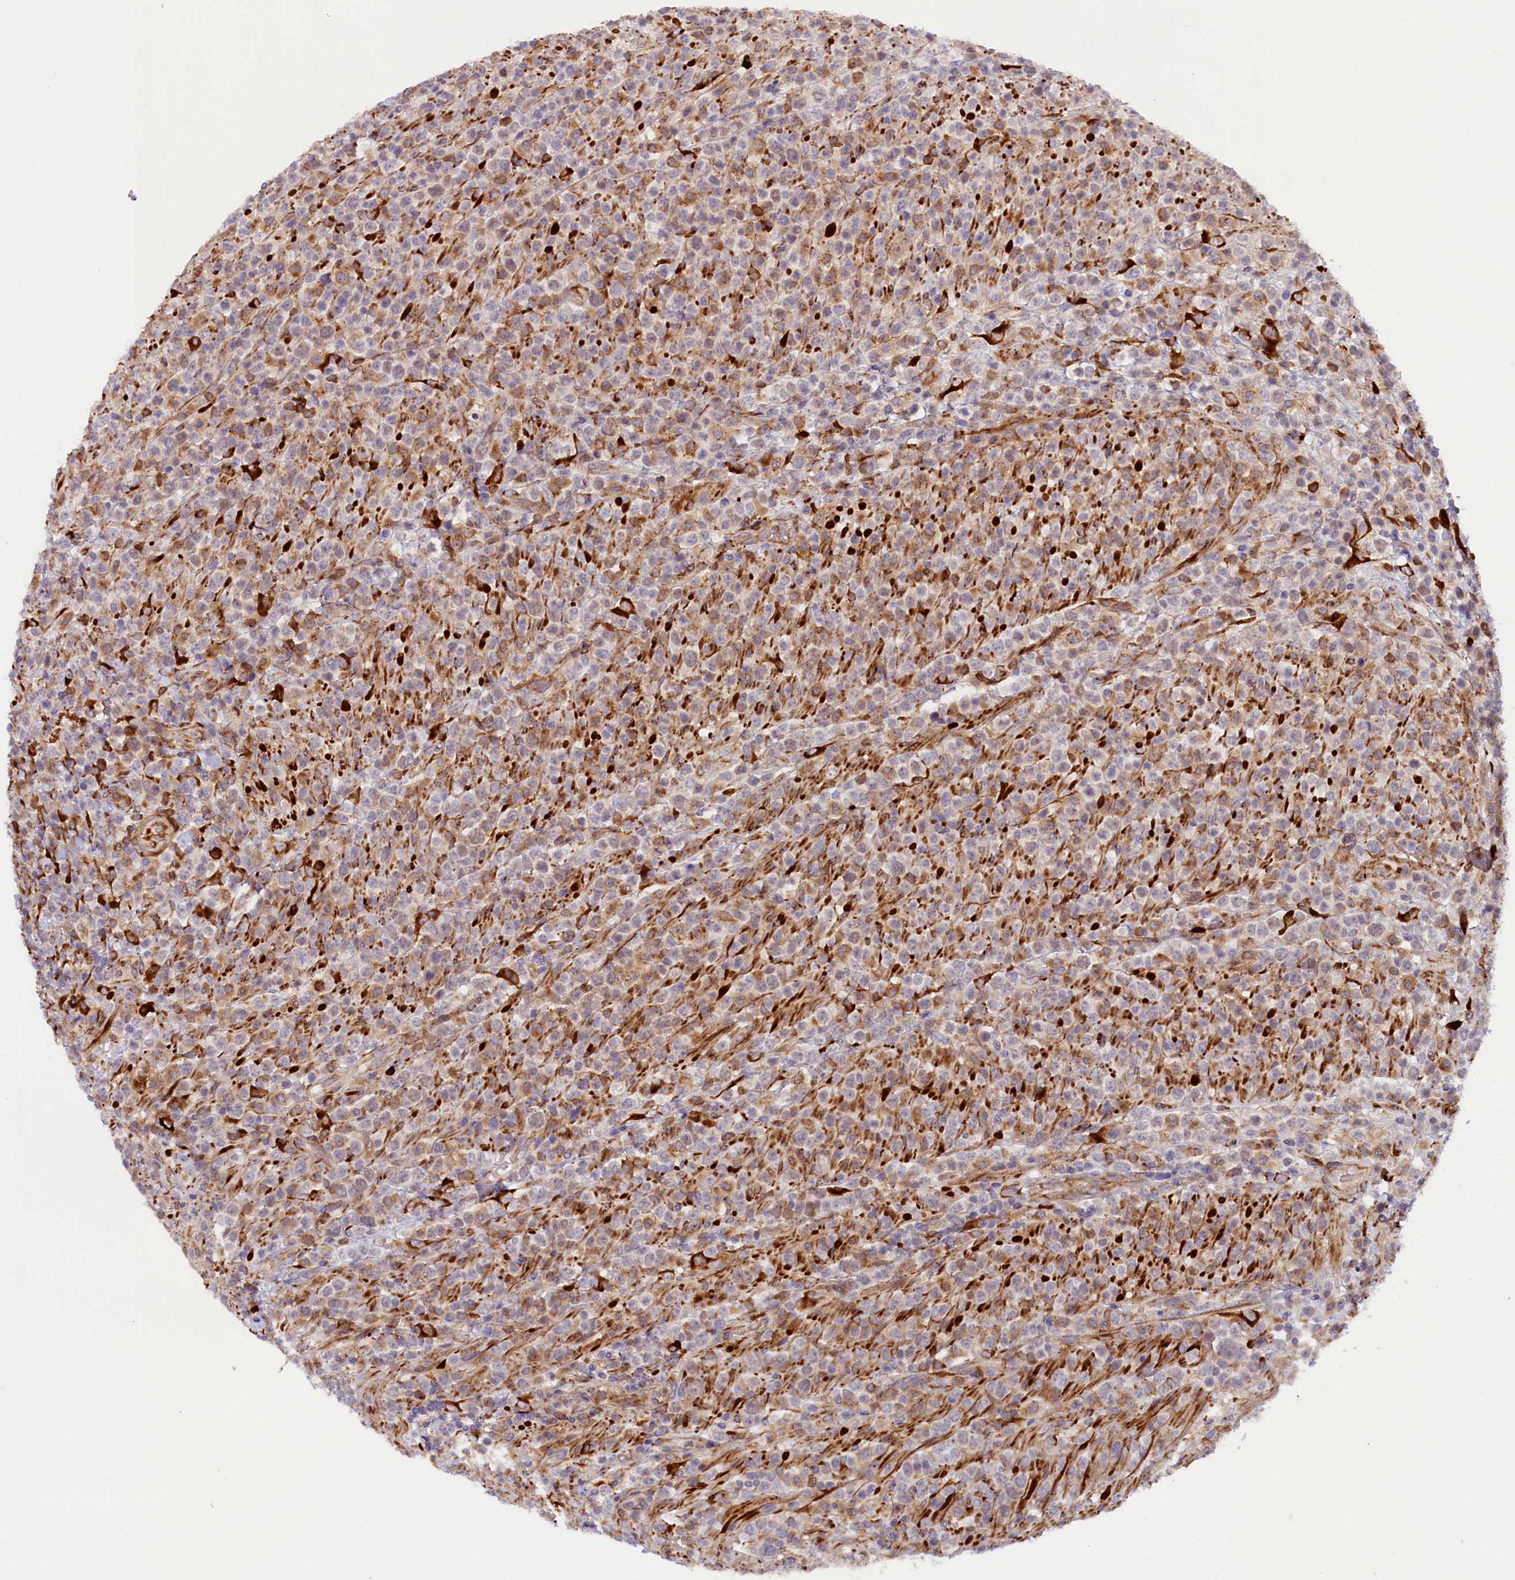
{"staining": {"intensity": "moderate", "quantity": "25%-75%", "location": "cytoplasmic/membranous"}, "tissue": "lymphoma", "cell_type": "Tumor cells", "image_type": "cancer", "snomed": [{"axis": "morphology", "description": "Malignant lymphoma, non-Hodgkin's type, High grade"}, {"axis": "topography", "description": "Colon"}], "caption": "Lymphoma tissue displays moderate cytoplasmic/membranous staining in approximately 25%-75% of tumor cells", "gene": "SSC5D", "patient": {"sex": "female", "age": 53}}